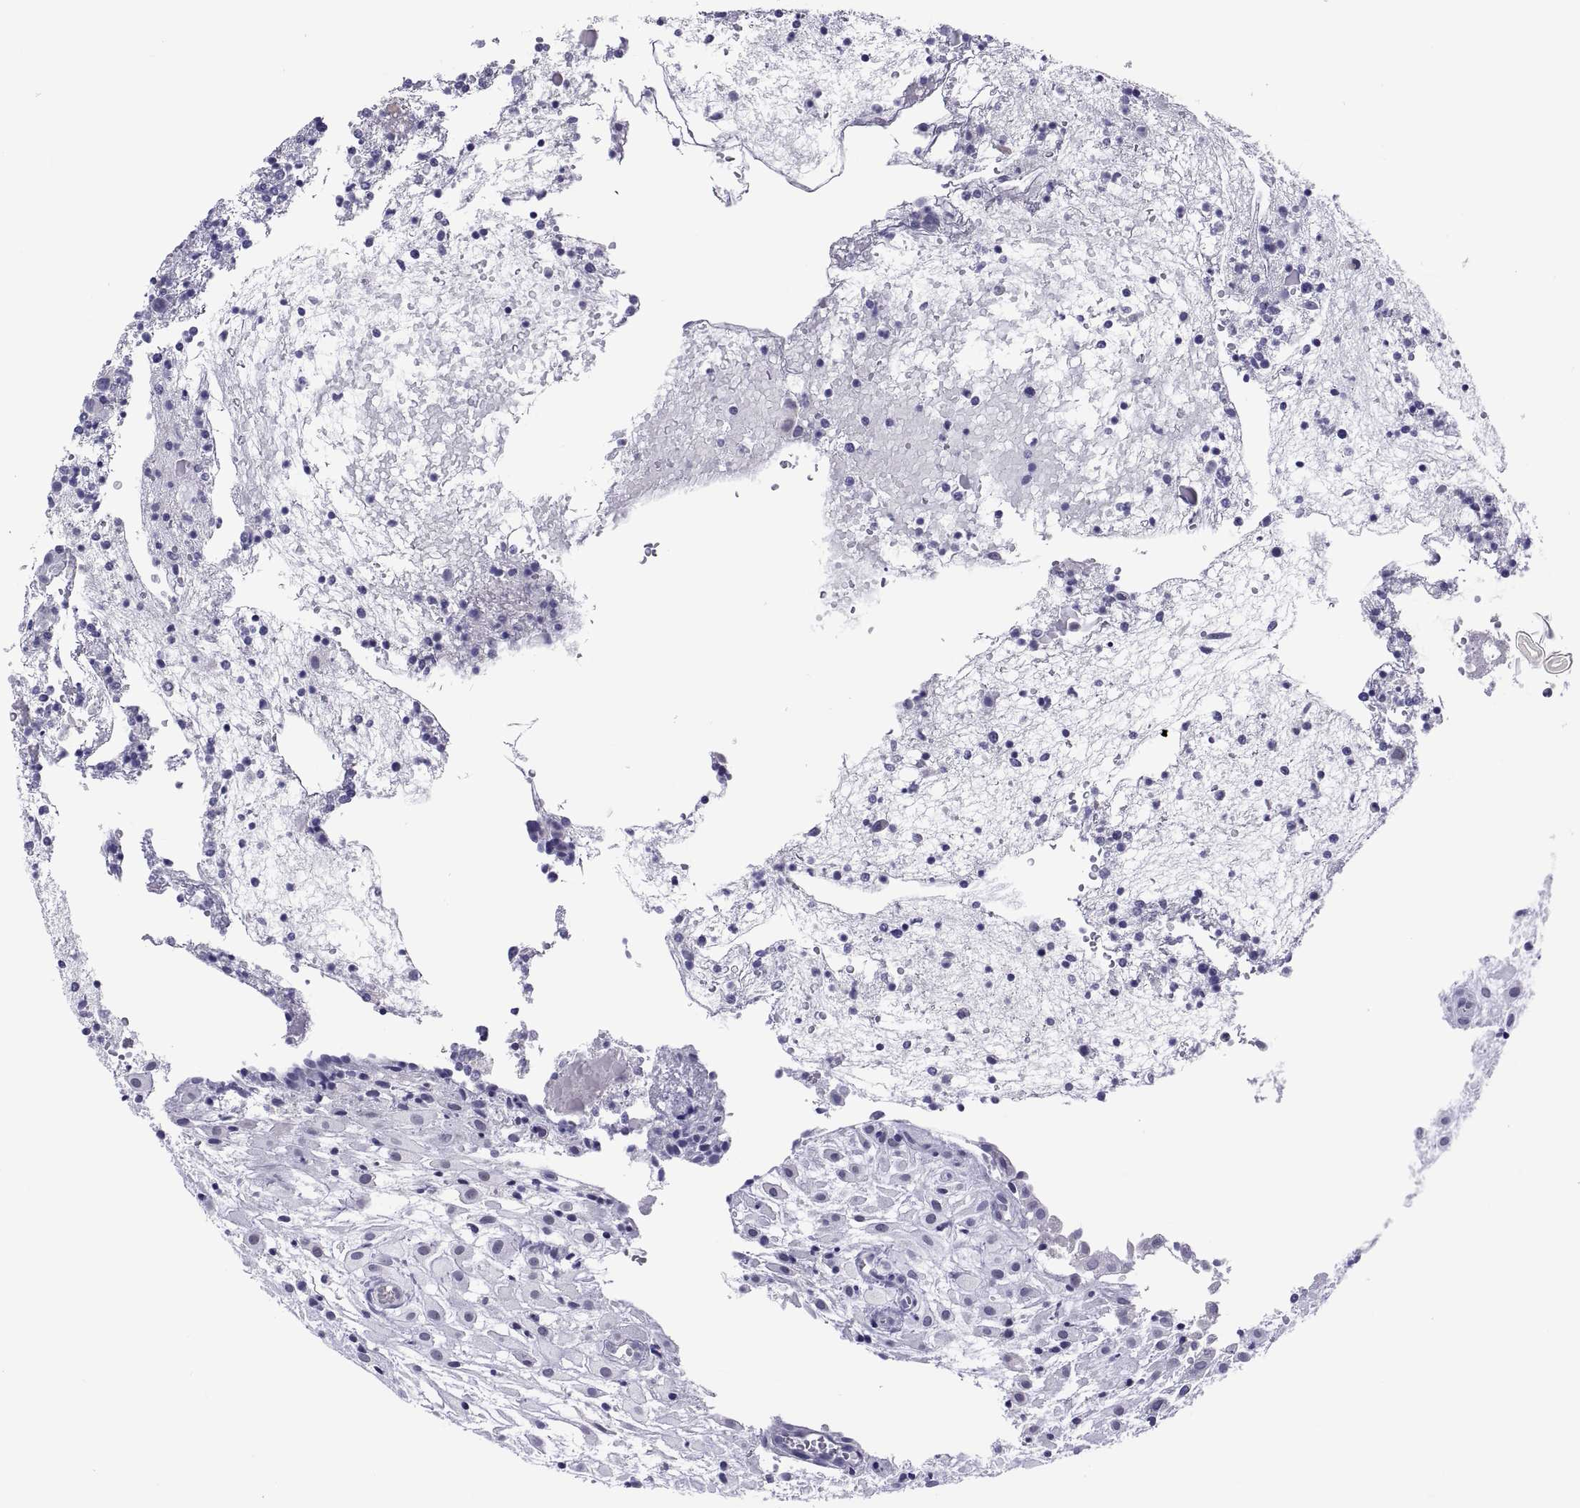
{"staining": {"intensity": "negative", "quantity": "none", "location": "none"}, "tissue": "placenta", "cell_type": "Decidual cells", "image_type": "normal", "snomed": [{"axis": "morphology", "description": "Normal tissue, NOS"}, {"axis": "topography", "description": "Placenta"}], "caption": "There is no significant expression in decidual cells of placenta.", "gene": "CHCT1", "patient": {"sex": "female", "age": 24}}